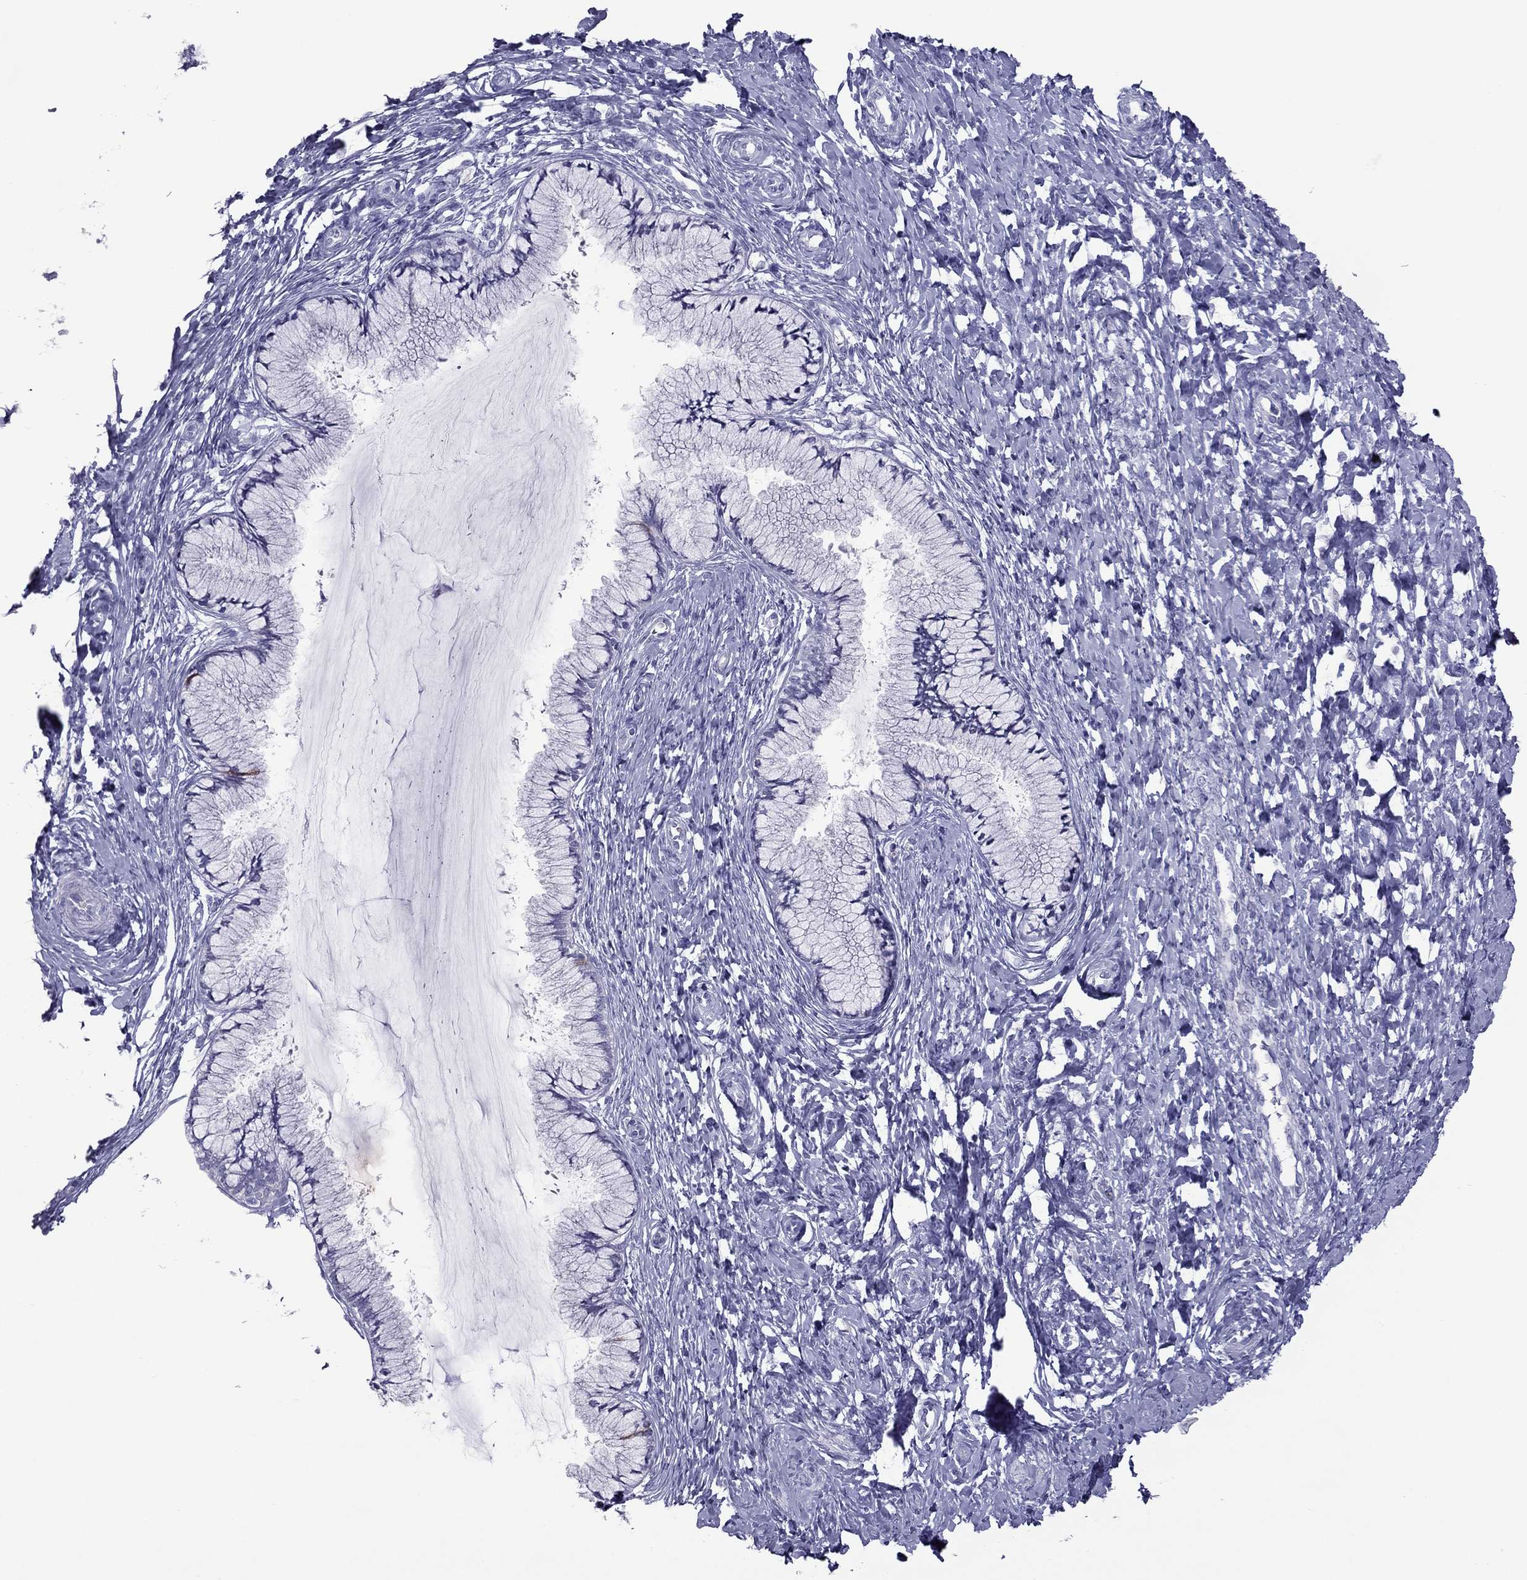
{"staining": {"intensity": "negative", "quantity": "none", "location": "none"}, "tissue": "cervix", "cell_type": "Glandular cells", "image_type": "normal", "snomed": [{"axis": "morphology", "description": "Normal tissue, NOS"}, {"axis": "topography", "description": "Cervix"}], "caption": "High power microscopy image of an immunohistochemistry (IHC) micrograph of benign cervix, revealing no significant positivity in glandular cells.", "gene": "MYLK3", "patient": {"sex": "female", "age": 37}}